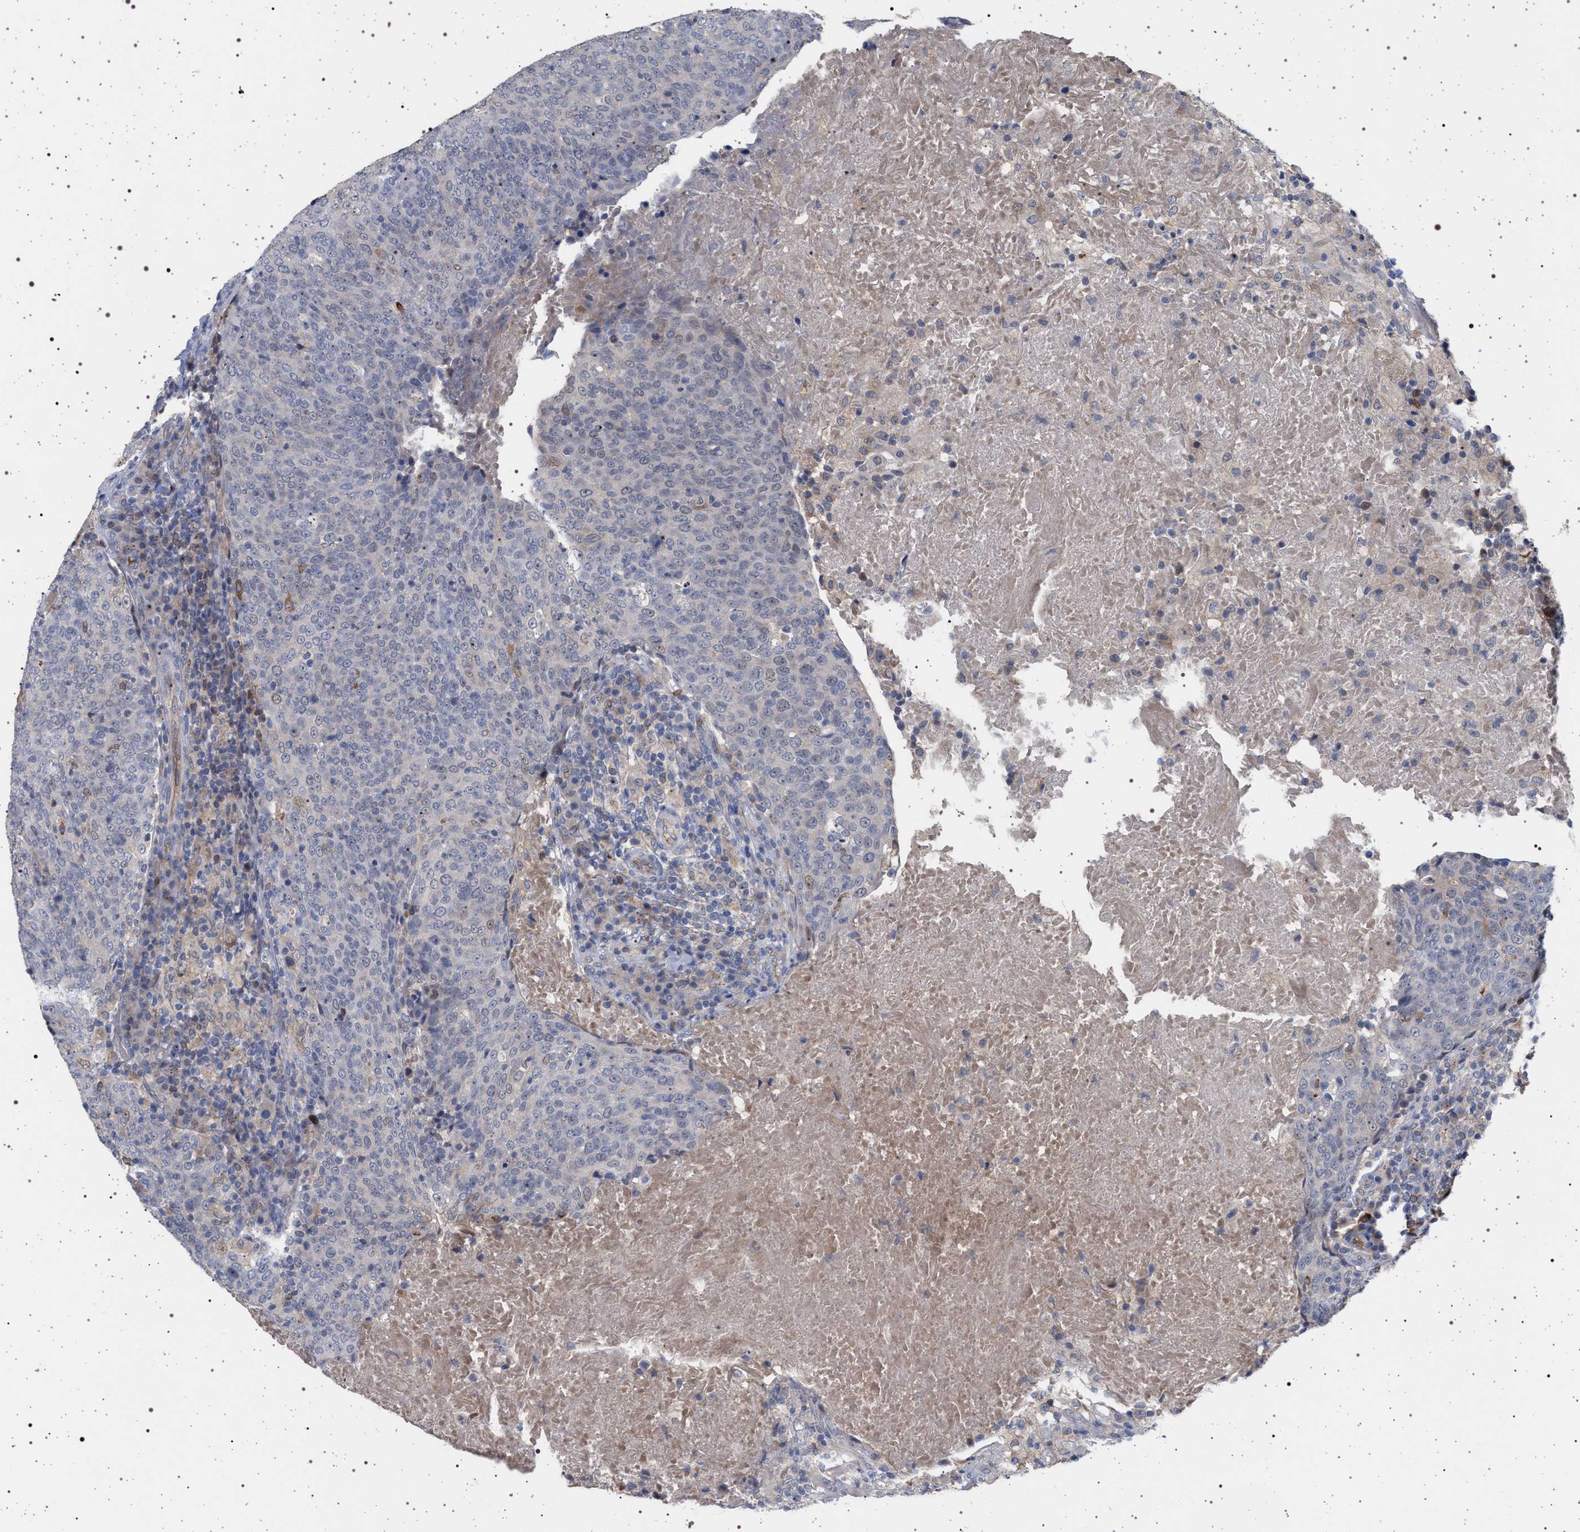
{"staining": {"intensity": "negative", "quantity": "none", "location": "none"}, "tissue": "head and neck cancer", "cell_type": "Tumor cells", "image_type": "cancer", "snomed": [{"axis": "morphology", "description": "Squamous cell carcinoma, NOS"}, {"axis": "morphology", "description": "Squamous cell carcinoma, metastatic, NOS"}, {"axis": "topography", "description": "Lymph node"}, {"axis": "topography", "description": "Head-Neck"}], "caption": "Metastatic squamous cell carcinoma (head and neck) was stained to show a protein in brown. There is no significant positivity in tumor cells.", "gene": "RBM48", "patient": {"sex": "male", "age": 62}}